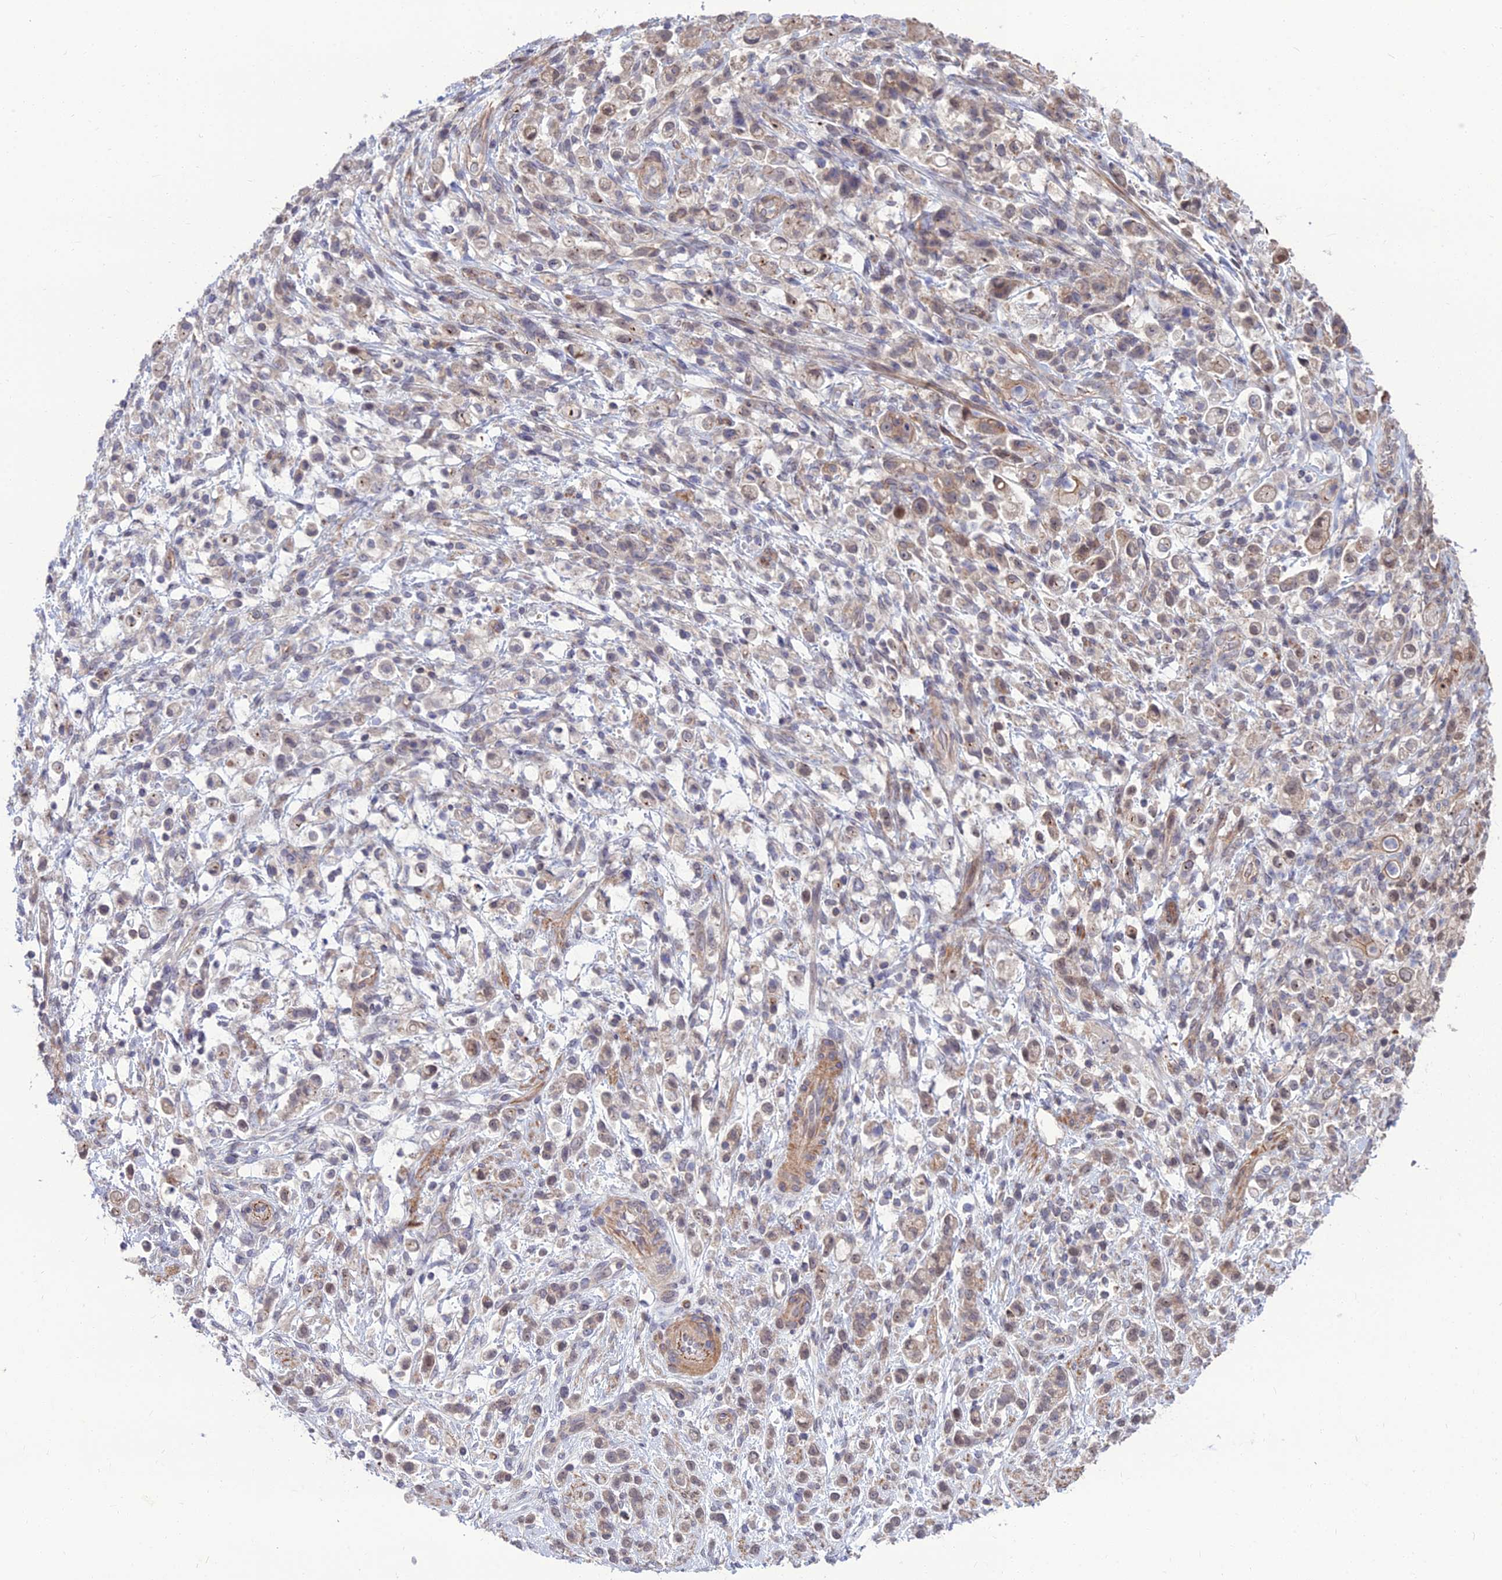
{"staining": {"intensity": "weak", "quantity": "<25%", "location": "cytoplasmic/membranous"}, "tissue": "stomach cancer", "cell_type": "Tumor cells", "image_type": "cancer", "snomed": [{"axis": "morphology", "description": "Adenocarcinoma, NOS"}, {"axis": "topography", "description": "Stomach"}], "caption": "Protein analysis of stomach cancer exhibits no significant positivity in tumor cells.", "gene": "OPA3", "patient": {"sex": "female", "age": 60}}